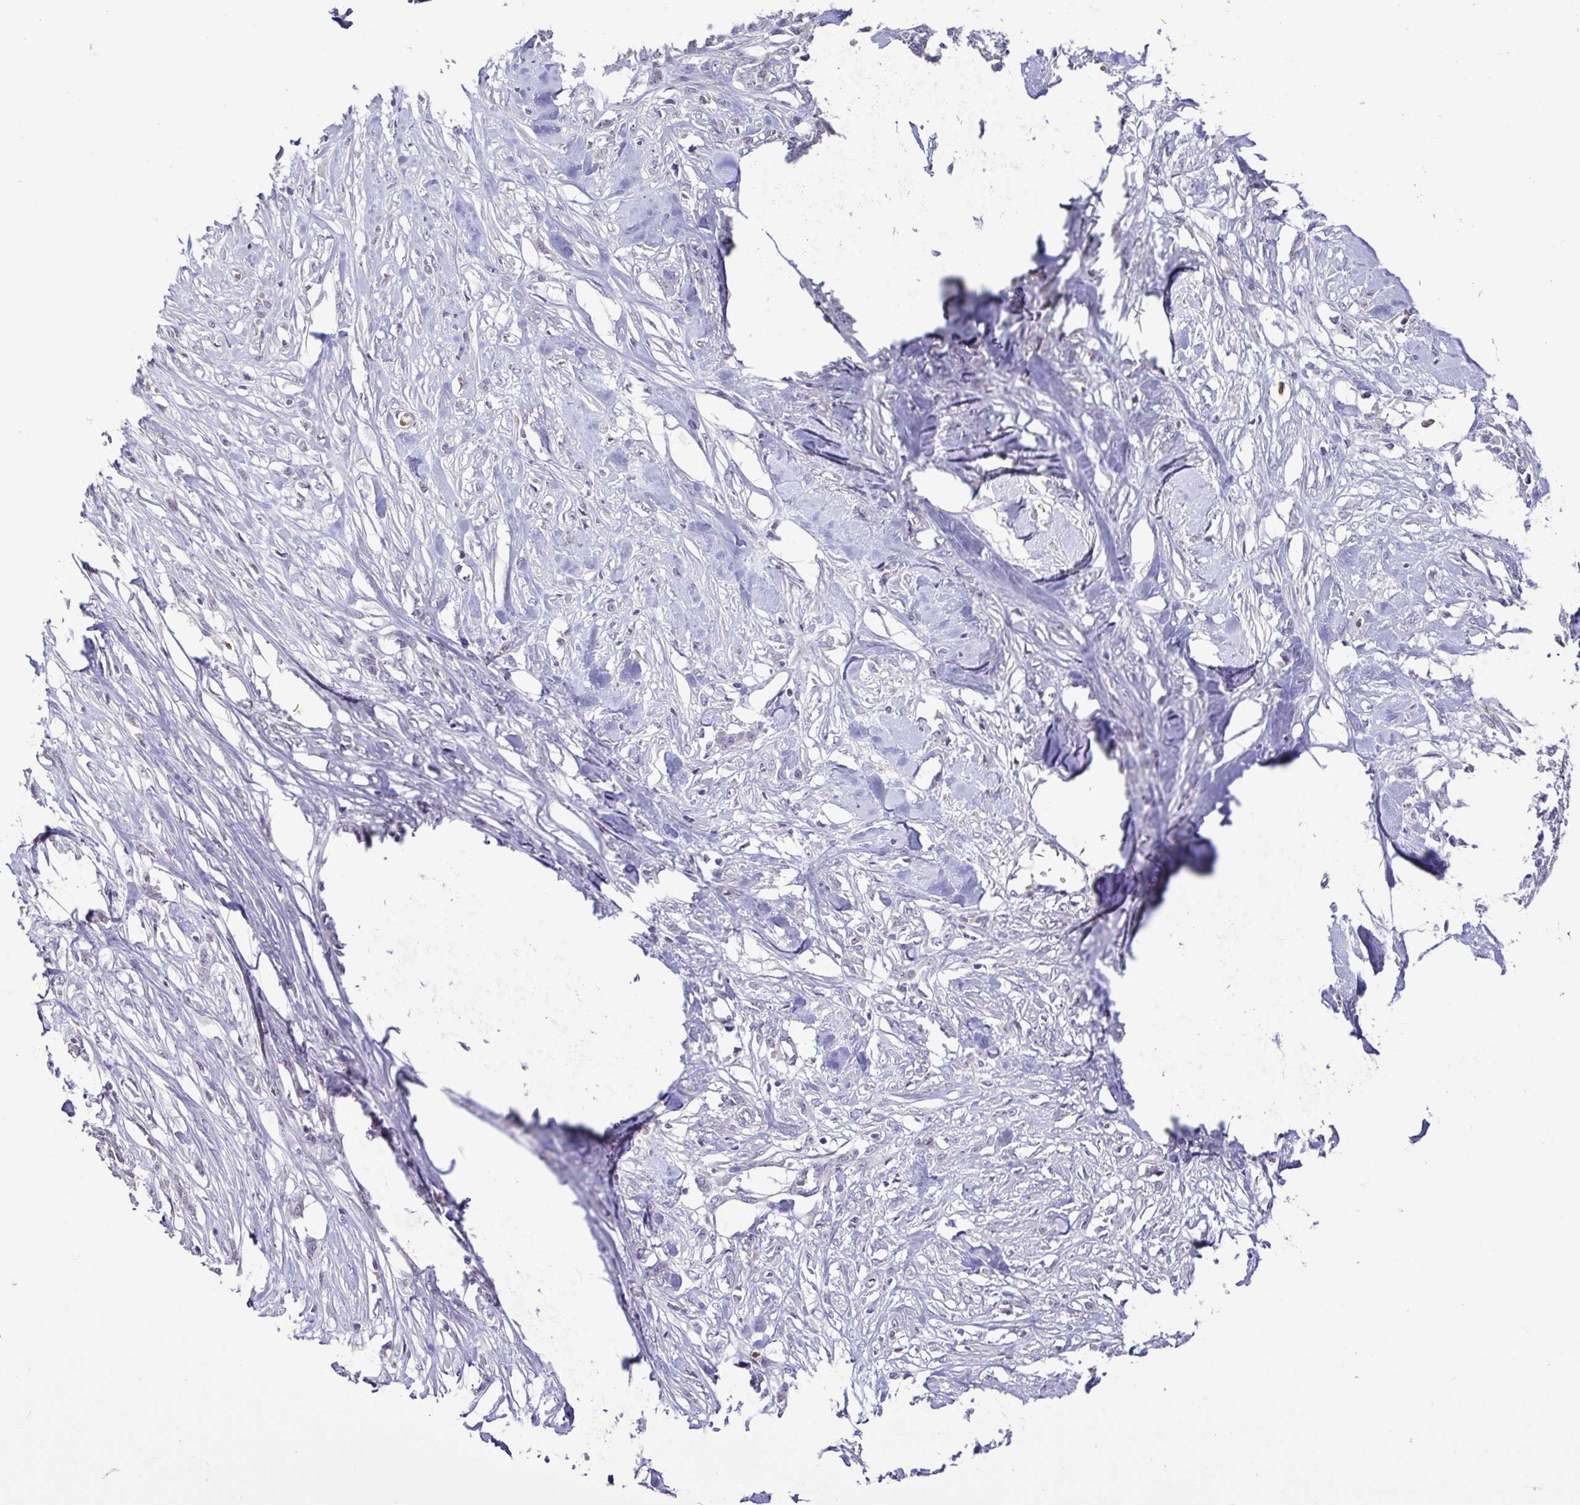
{"staining": {"intensity": "negative", "quantity": "none", "location": "none"}, "tissue": "skin cancer", "cell_type": "Tumor cells", "image_type": "cancer", "snomed": [{"axis": "morphology", "description": "Squamous cell carcinoma, NOS"}, {"axis": "topography", "description": "Skin"}], "caption": "Tumor cells are negative for protein expression in human squamous cell carcinoma (skin).", "gene": "CBY2", "patient": {"sex": "female", "age": 59}}